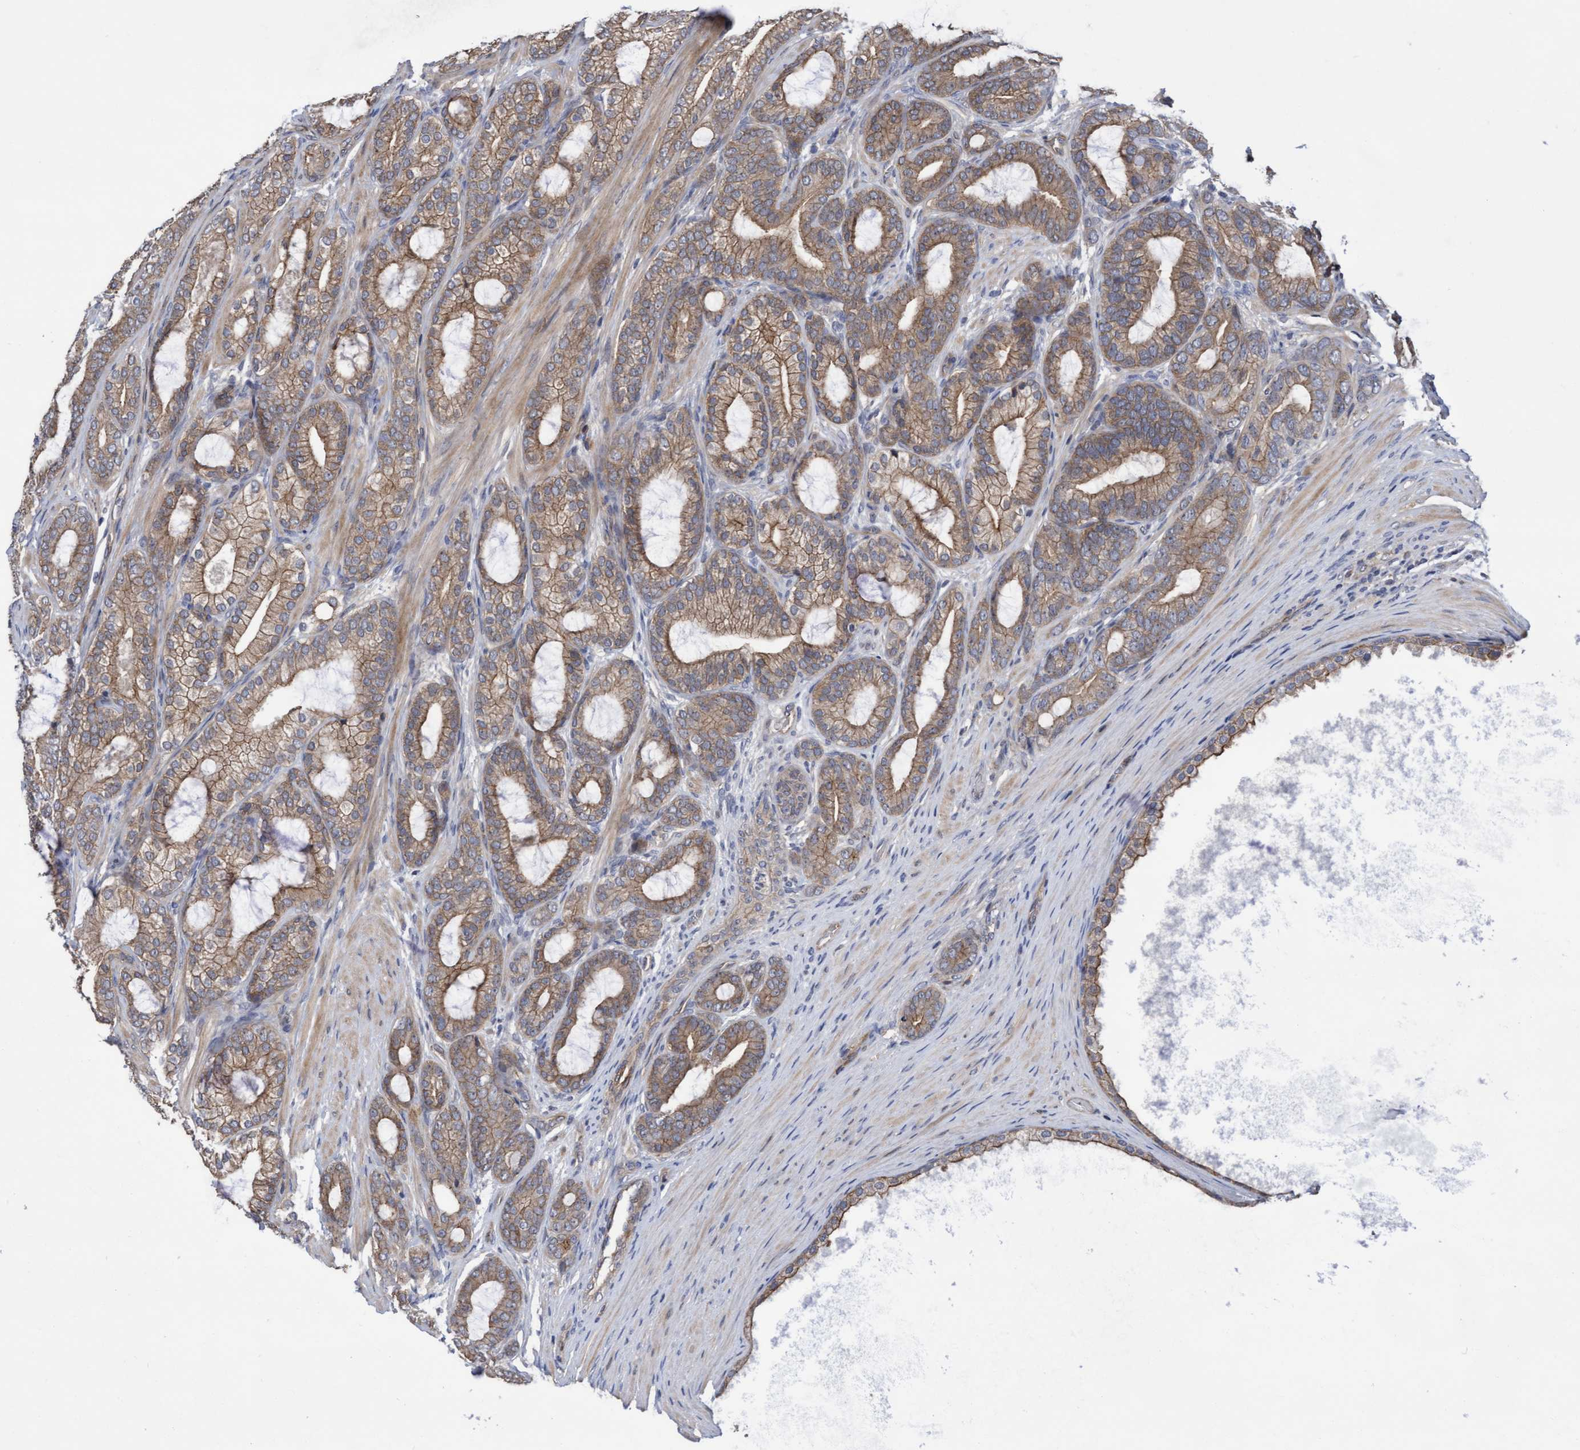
{"staining": {"intensity": "moderate", "quantity": ">75%", "location": "cytoplasmic/membranous"}, "tissue": "prostate cancer", "cell_type": "Tumor cells", "image_type": "cancer", "snomed": [{"axis": "morphology", "description": "Adenocarcinoma, High grade"}, {"axis": "topography", "description": "Prostate"}], "caption": "Prostate adenocarcinoma (high-grade) stained with DAB (3,3'-diaminobenzidine) immunohistochemistry displays medium levels of moderate cytoplasmic/membranous staining in approximately >75% of tumor cells. The protein of interest is stained brown, and the nuclei are stained in blue (DAB IHC with brightfield microscopy, high magnification).", "gene": "COBL", "patient": {"sex": "male", "age": 60}}